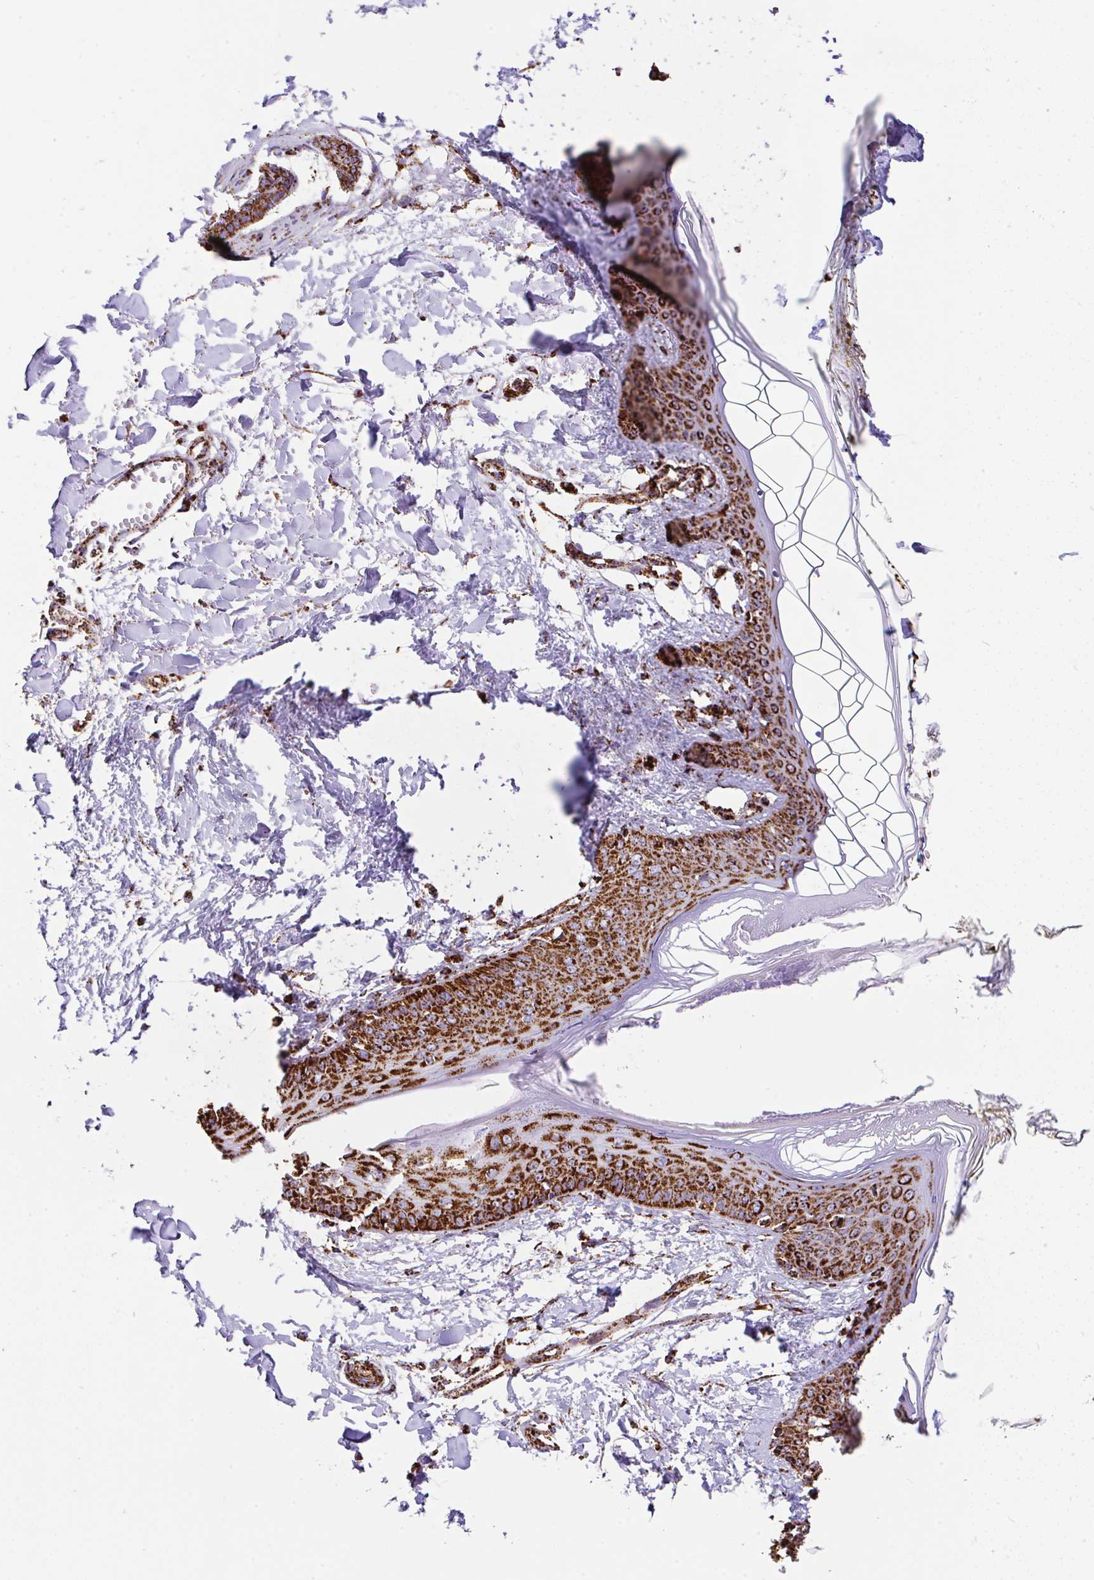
{"staining": {"intensity": "strong", "quantity": ">75%", "location": "cytoplasmic/membranous"}, "tissue": "skin", "cell_type": "Fibroblasts", "image_type": "normal", "snomed": [{"axis": "morphology", "description": "Normal tissue, NOS"}, {"axis": "topography", "description": "Skin"}], "caption": "Protein staining shows strong cytoplasmic/membranous positivity in approximately >75% of fibroblasts in normal skin. (IHC, brightfield microscopy, high magnification).", "gene": "ANKRD33B", "patient": {"sex": "female", "age": 34}}